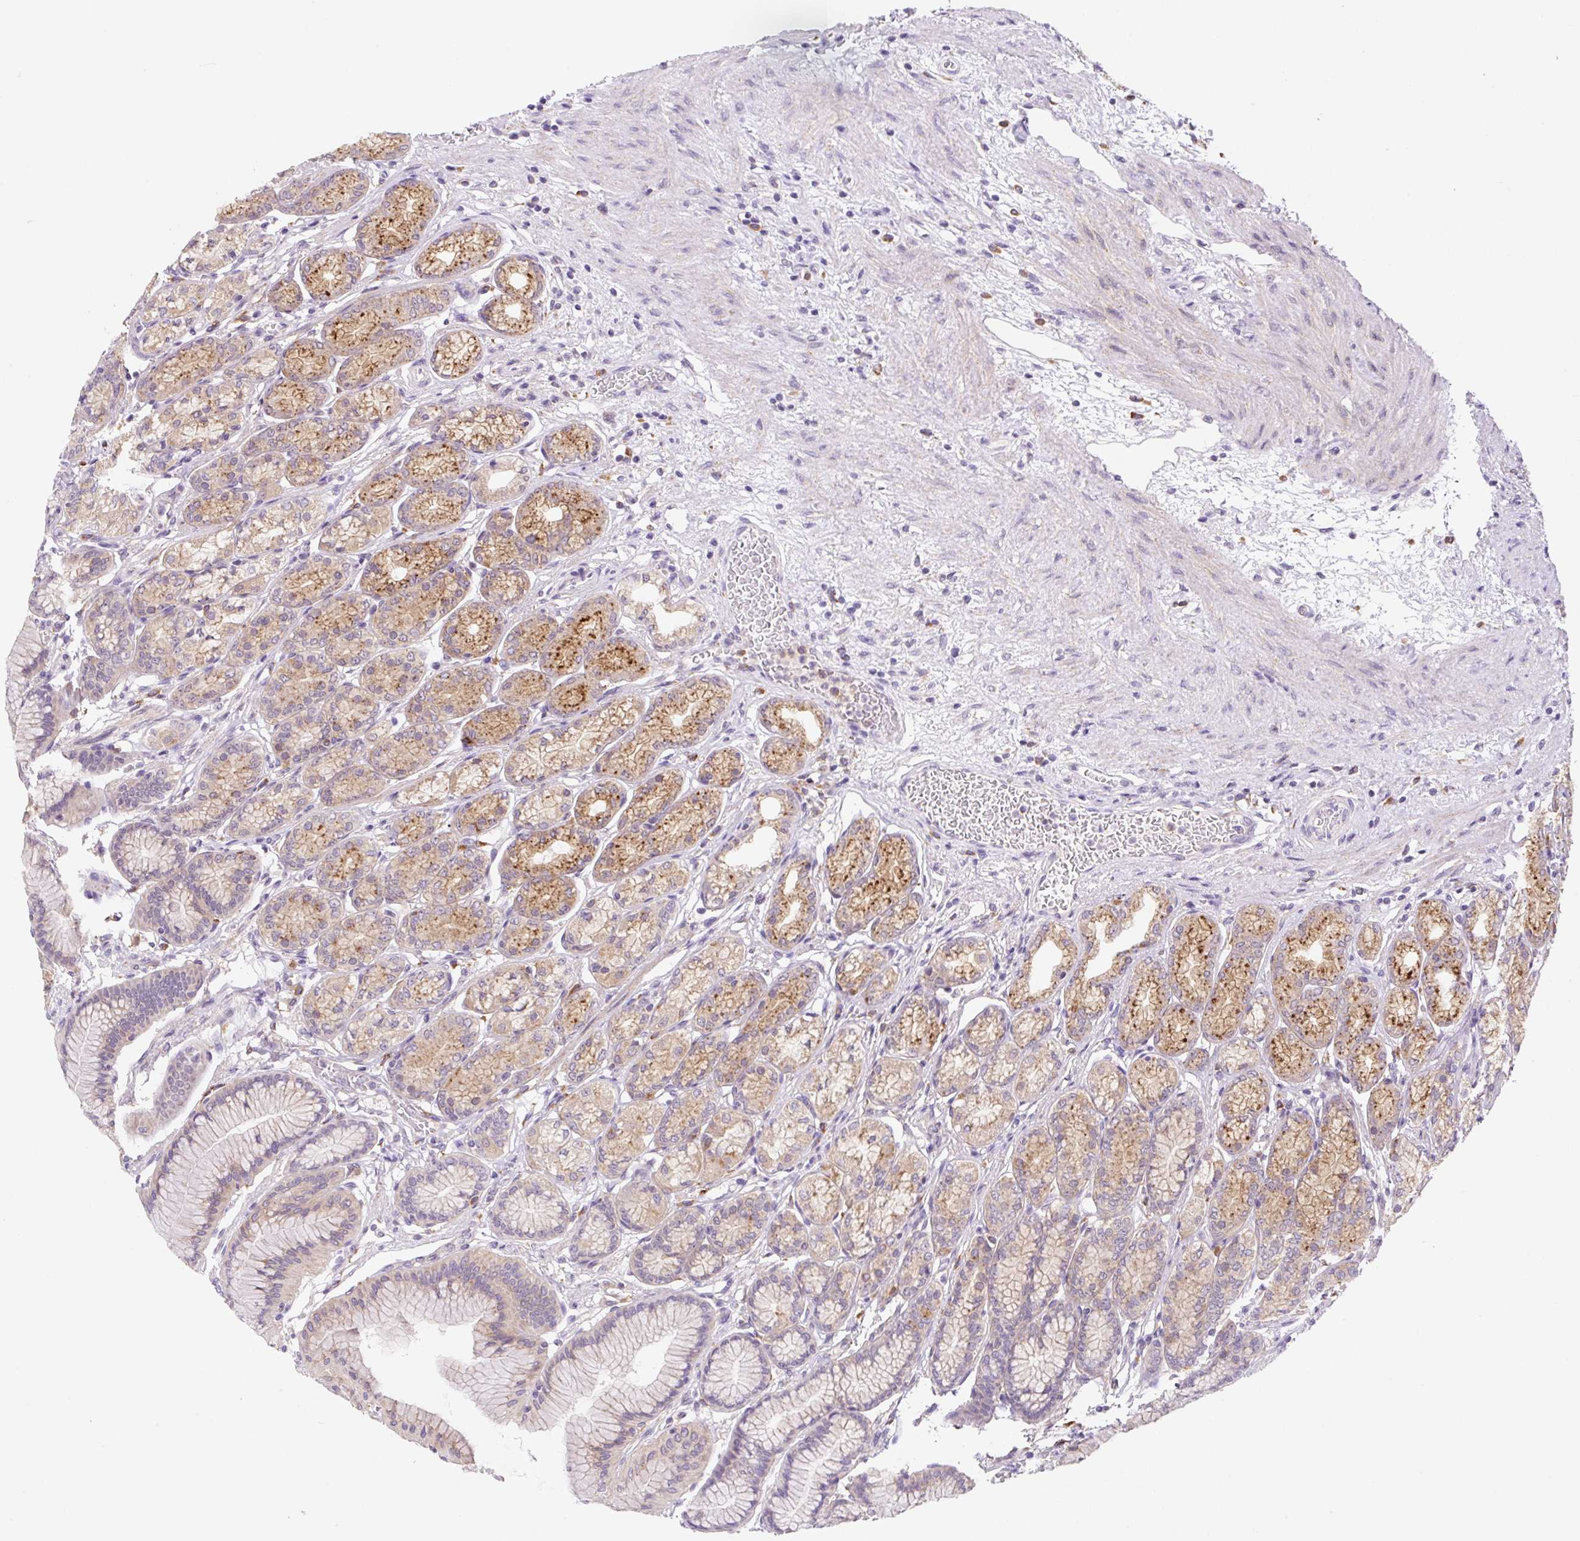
{"staining": {"intensity": "moderate", "quantity": "25%-75%", "location": "cytoplasmic/membranous"}, "tissue": "stomach", "cell_type": "Glandular cells", "image_type": "normal", "snomed": [{"axis": "morphology", "description": "Normal tissue, NOS"}, {"axis": "morphology", "description": "Adenocarcinoma, NOS"}, {"axis": "morphology", "description": "Adenocarcinoma, High grade"}, {"axis": "topography", "description": "Stomach, upper"}, {"axis": "topography", "description": "Stomach"}], "caption": "Approximately 25%-75% of glandular cells in unremarkable human stomach display moderate cytoplasmic/membranous protein expression as visualized by brown immunohistochemical staining.", "gene": "CEBPZOS", "patient": {"sex": "female", "age": 65}}